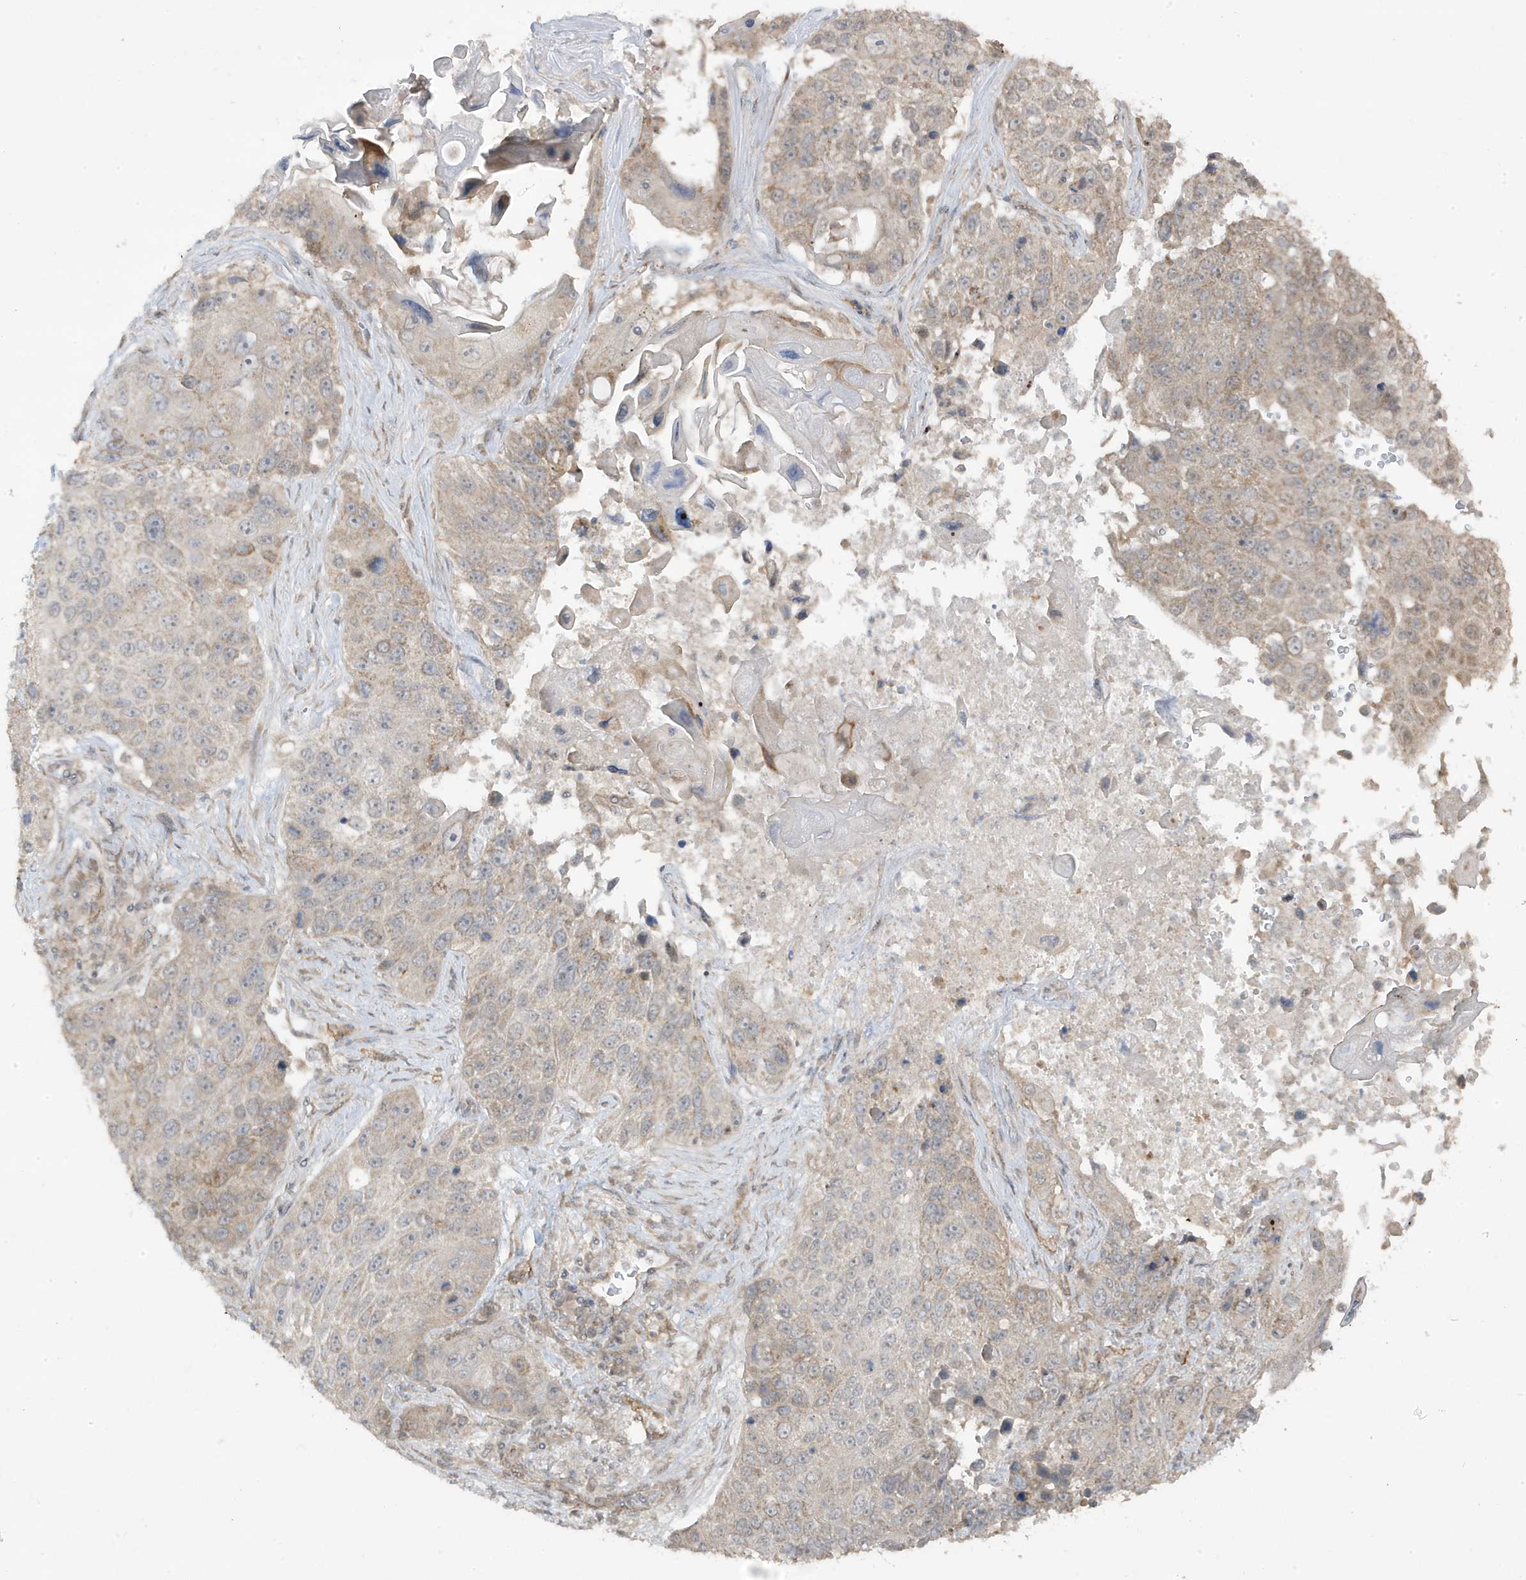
{"staining": {"intensity": "weak", "quantity": "<25%", "location": "cytoplasmic/membranous"}, "tissue": "lung cancer", "cell_type": "Tumor cells", "image_type": "cancer", "snomed": [{"axis": "morphology", "description": "Squamous cell carcinoma, NOS"}, {"axis": "topography", "description": "Lung"}], "caption": "This is a photomicrograph of immunohistochemistry staining of squamous cell carcinoma (lung), which shows no expression in tumor cells.", "gene": "DNAJC12", "patient": {"sex": "male", "age": 61}}